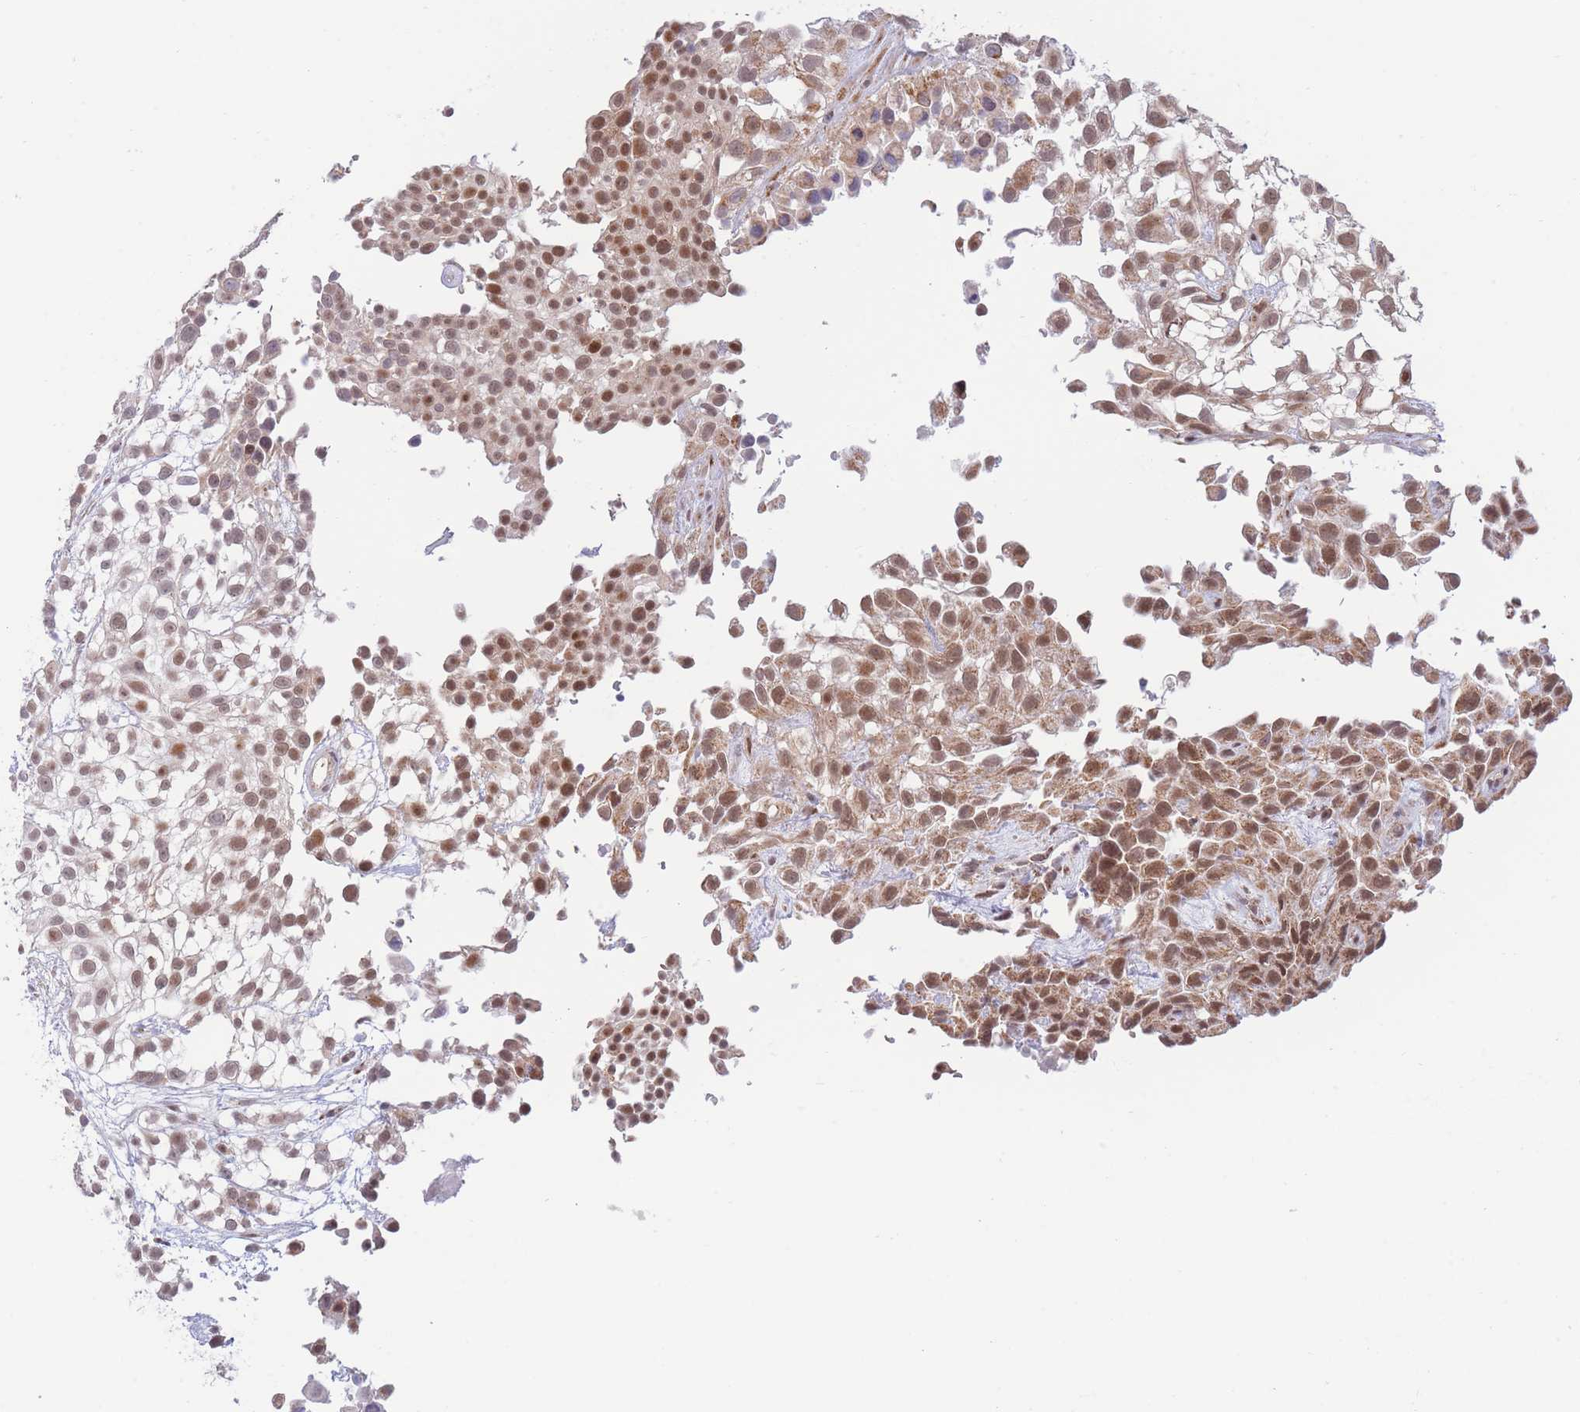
{"staining": {"intensity": "moderate", "quantity": ">75%", "location": "nuclear"}, "tissue": "urothelial cancer", "cell_type": "Tumor cells", "image_type": "cancer", "snomed": [{"axis": "morphology", "description": "Urothelial carcinoma, High grade"}, {"axis": "topography", "description": "Urinary bladder"}], "caption": "DAB (3,3'-diaminobenzidine) immunohistochemical staining of urothelial carcinoma (high-grade) exhibits moderate nuclear protein staining in about >75% of tumor cells.", "gene": "BOD1L1", "patient": {"sex": "male", "age": 56}}